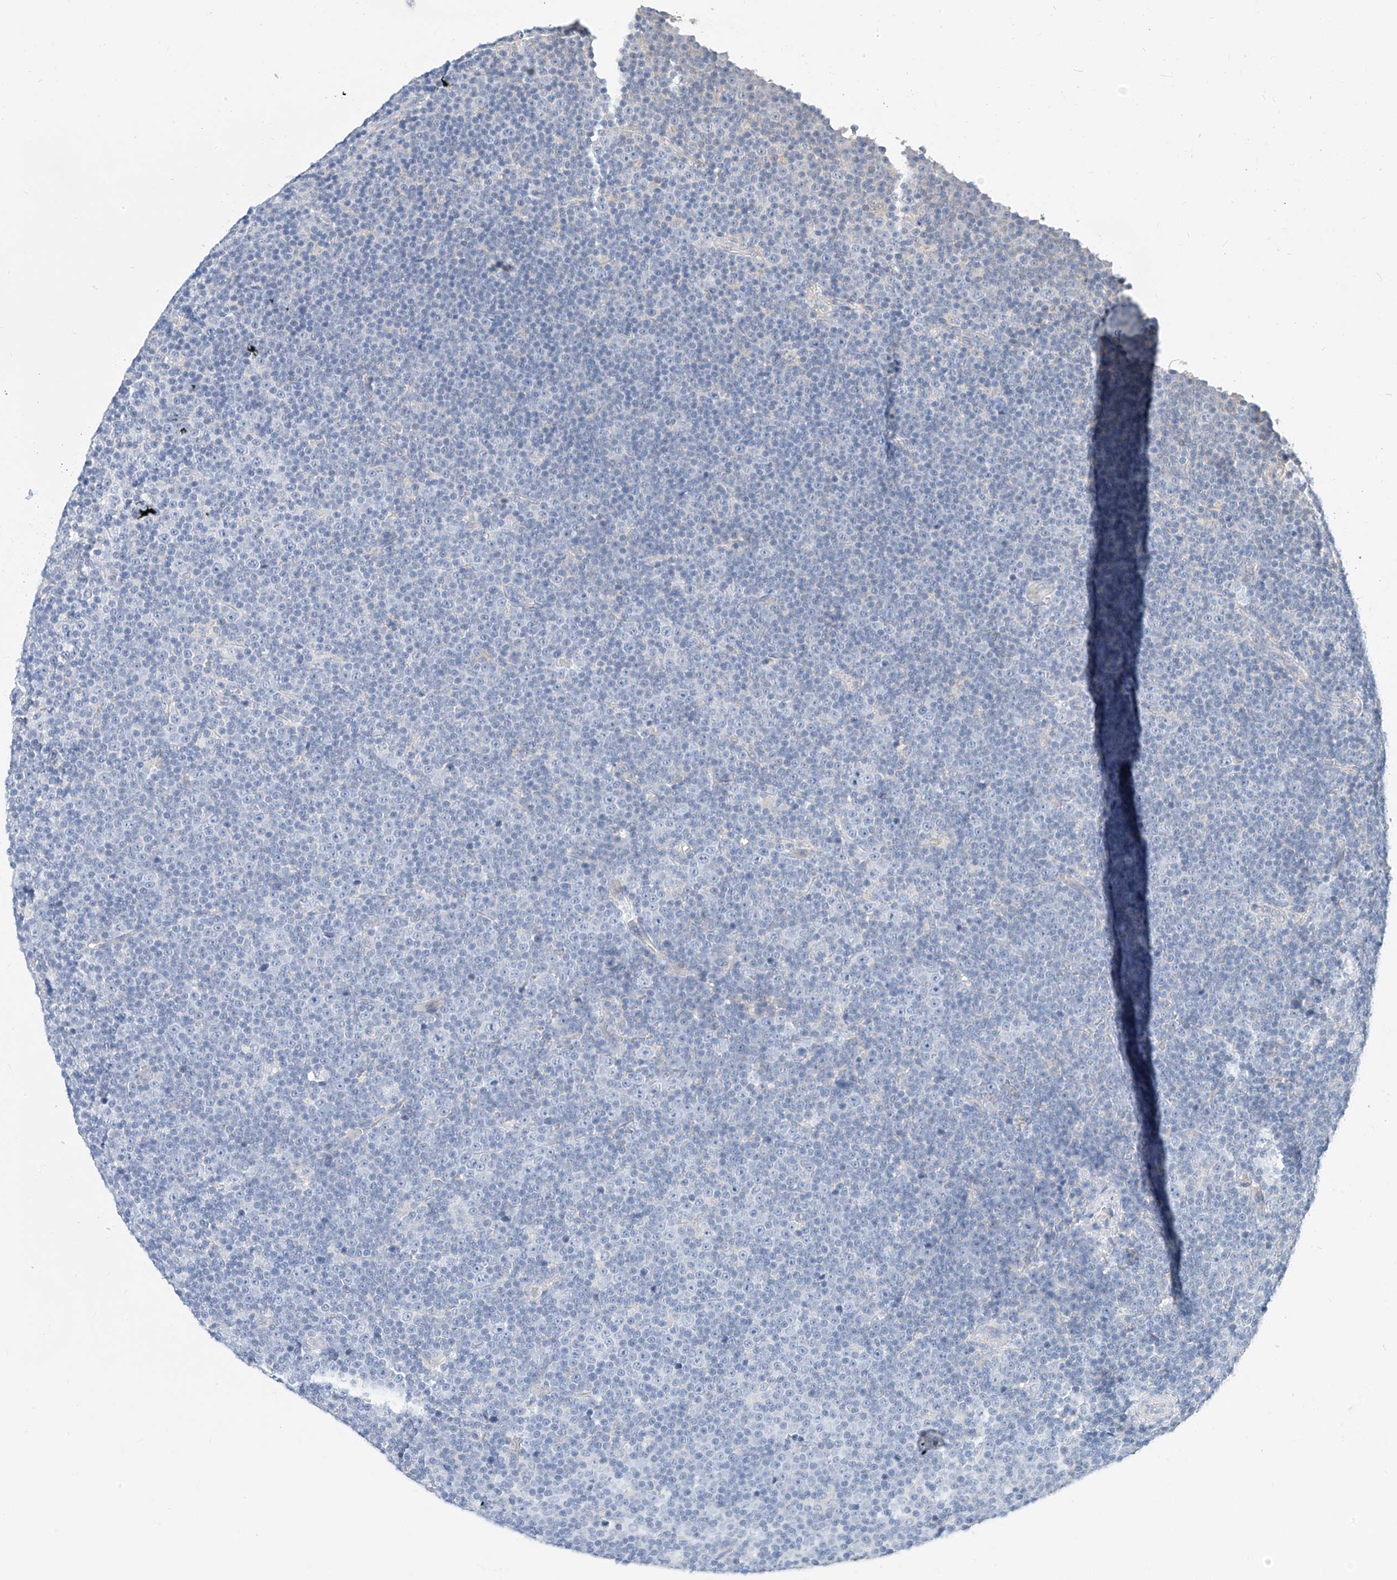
{"staining": {"intensity": "negative", "quantity": "none", "location": "none"}, "tissue": "lymphoma", "cell_type": "Tumor cells", "image_type": "cancer", "snomed": [{"axis": "morphology", "description": "Malignant lymphoma, non-Hodgkin's type, Low grade"}, {"axis": "topography", "description": "Lymph node"}], "caption": "High magnification brightfield microscopy of lymphoma stained with DAB (3,3'-diaminobenzidine) (brown) and counterstained with hematoxylin (blue): tumor cells show no significant staining.", "gene": "ZZEF1", "patient": {"sex": "female", "age": 67}}